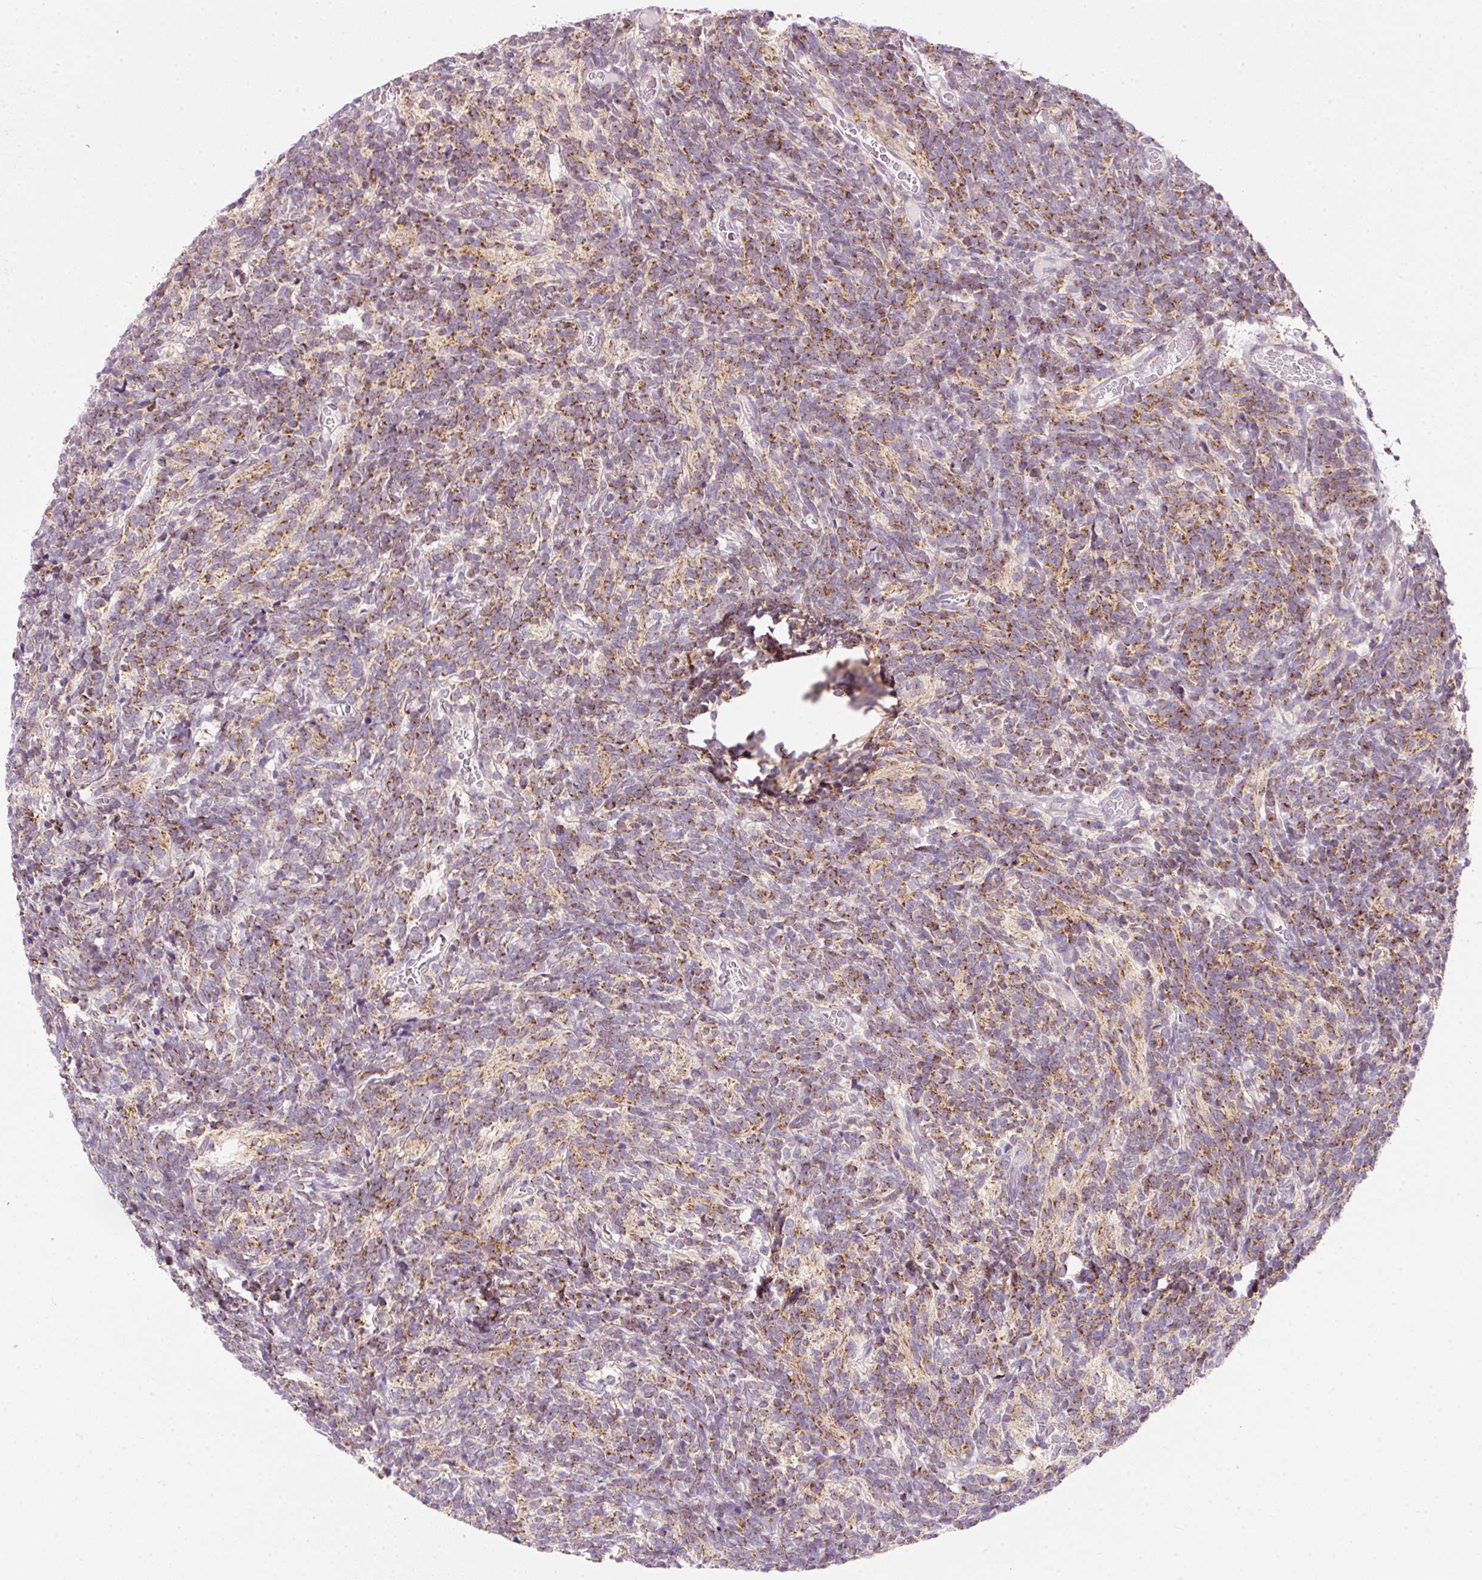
{"staining": {"intensity": "moderate", "quantity": ">75%", "location": "cytoplasmic/membranous"}, "tissue": "glioma", "cell_type": "Tumor cells", "image_type": "cancer", "snomed": [{"axis": "morphology", "description": "Glioma, malignant, Low grade"}, {"axis": "topography", "description": "Brain"}], "caption": "Brown immunohistochemical staining in human glioma exhibits moderate cytoplasmic/membranous expression in about >75% of tumor cells. The staining was performed using DAB, with brown indicating positive protein expression. Nuclei are stained blue with hematoxylin.", "gene": "FAM78B", "patient": {"sex": "female", "age": 1}}